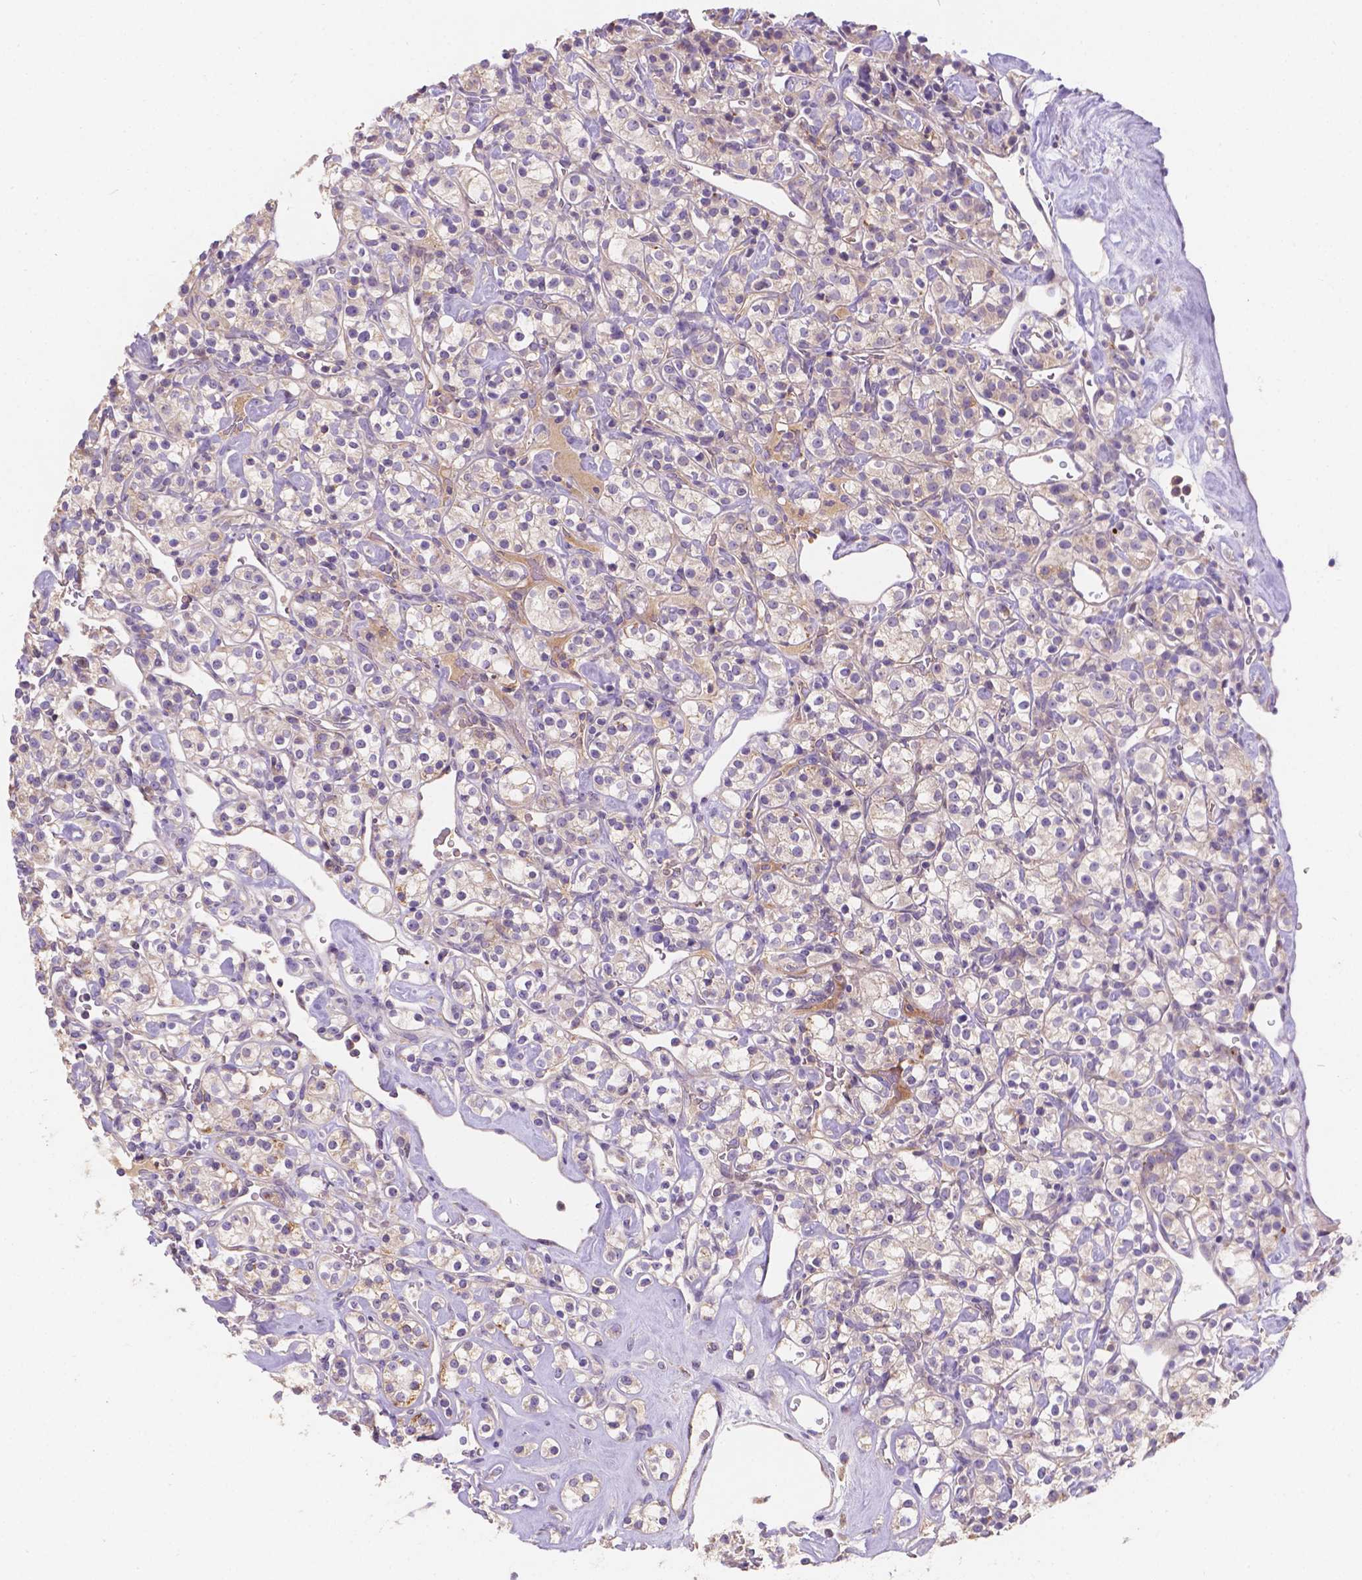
{"staining": {"intensity": "strong", "quantity": "25%-75%", "location": "cytoplasmic/membranous"}, "tissue": "renal cancer", "cell_type": "Tumor cells", "image_type": "cancer", "snomed": [{"axis": "morphology", "description": "Adenocarcinoma, NOS"}, {"axis": "topography", "description": "Kidney"}], "caption": "IHC micrograph of neoplastic tissue: human renal cancer stained using IHC reveals high levels of strong protein expression localized specifically in the cytoplasmic/membranous of tumor cells, appearing as a cytoplasmic/membranous brown color.", "gene": "CDK10", "patient": {"sex": "male", "age": 77}}